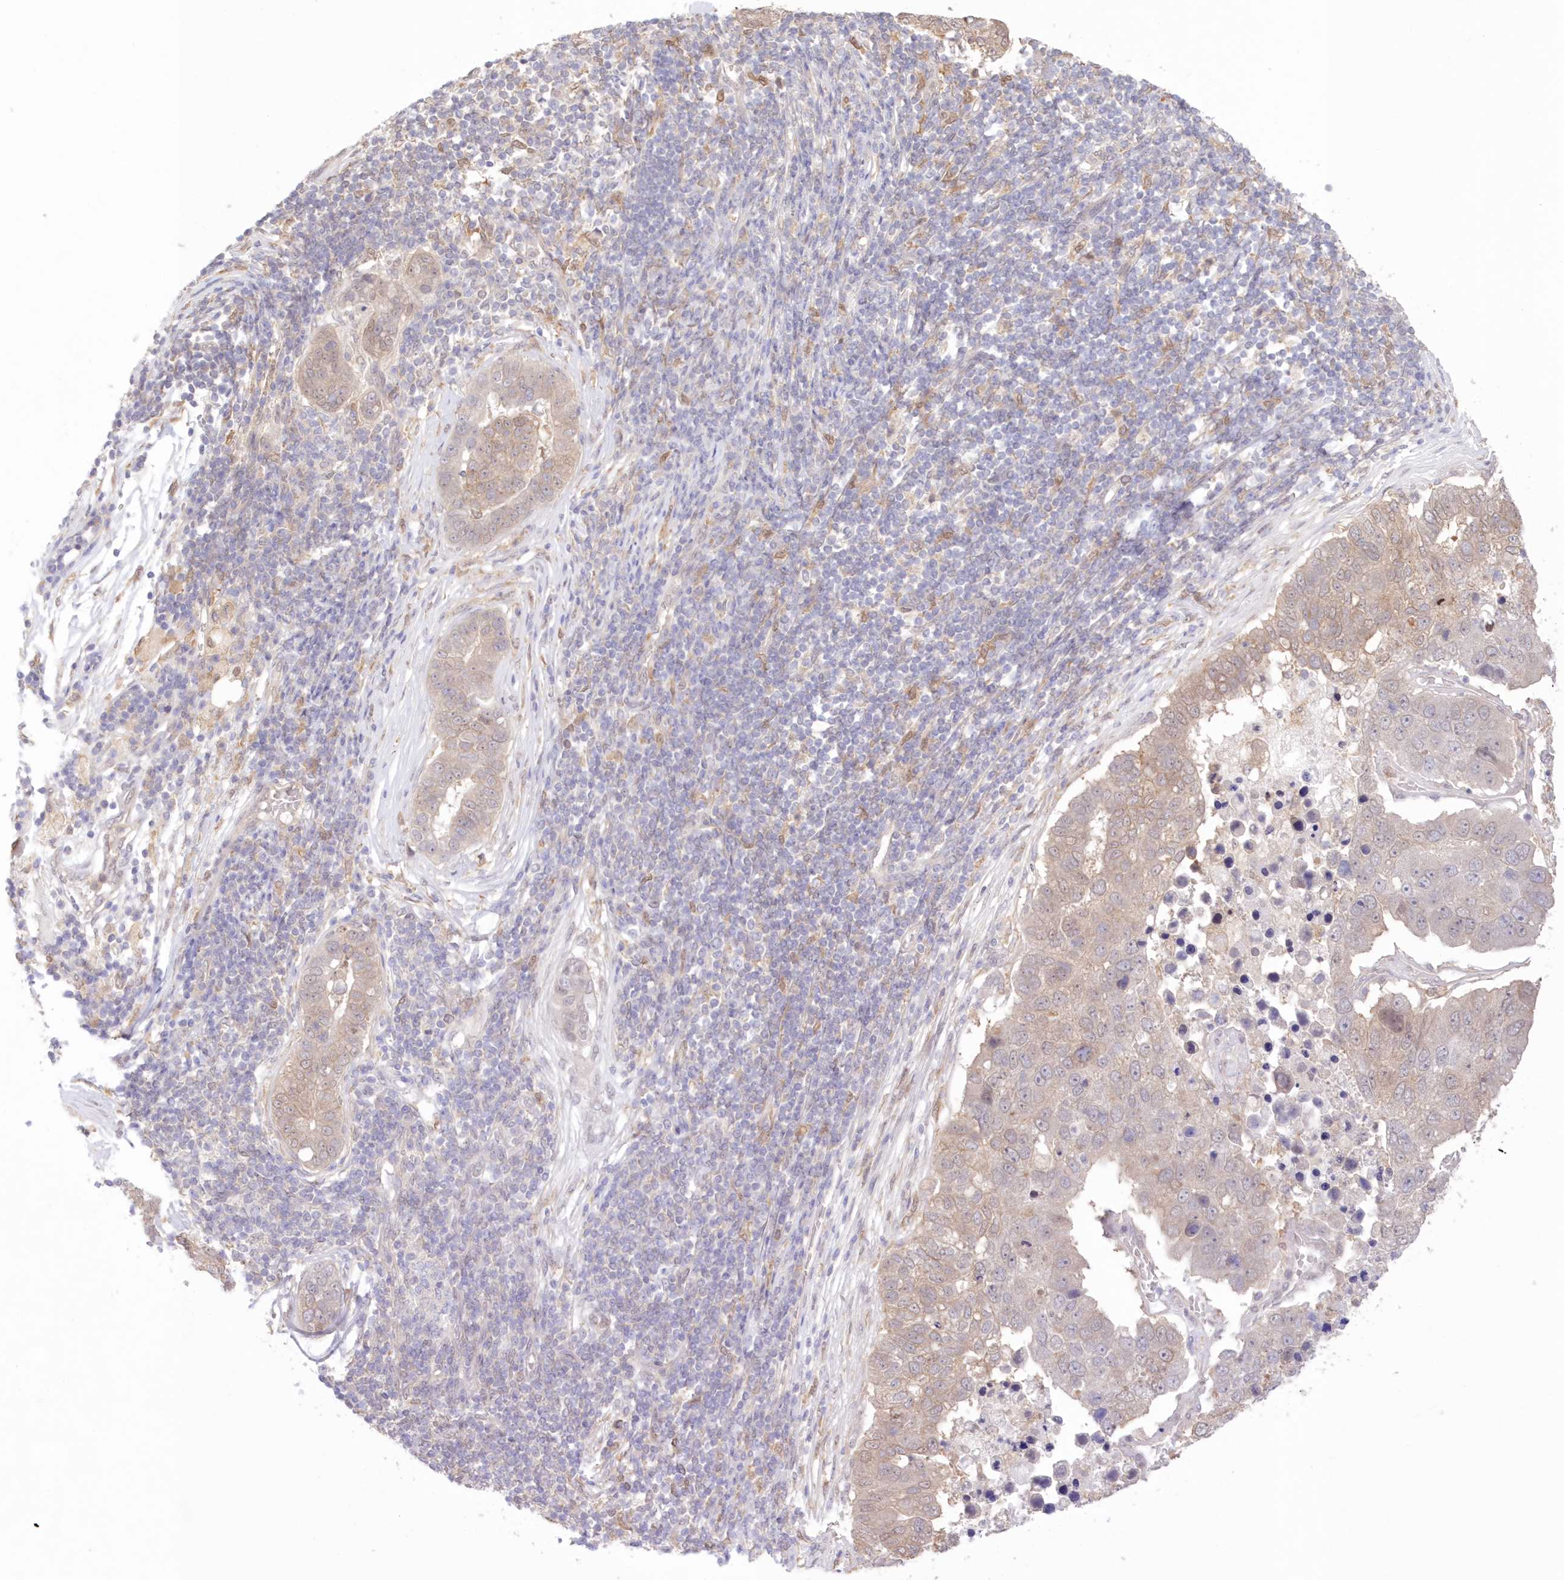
{"staining": {"intensity": "moderate", "quantity": "25%-75%", "location": "cytoplasmic/membranous"}, "tissue": "pancreatic cancer", "cell_type": "Tumor cells", "image_type": "cancer", "snomed": [{"axis": "morphology", "description": "Adenocarcinoma, NOS"}, {"axis": "topography", "description": "Pancreas"}], "caption": "Immunohistochemistry (IHC) (DAB (3,3'-diaminobenzidine)) staining of human adenocarcinoma (pancreatic) shows moderate cytoplasmic/membranous protein expression in approximately 25%-75% of tumor cells. The staining was performed using DAB to visualize the protein expression in brown, while the nuclei were stained in blue with hematoxylin (Magnification: 20x).", "gene": "RNPEP", "patient": {"sex": "female", "age": 61}}